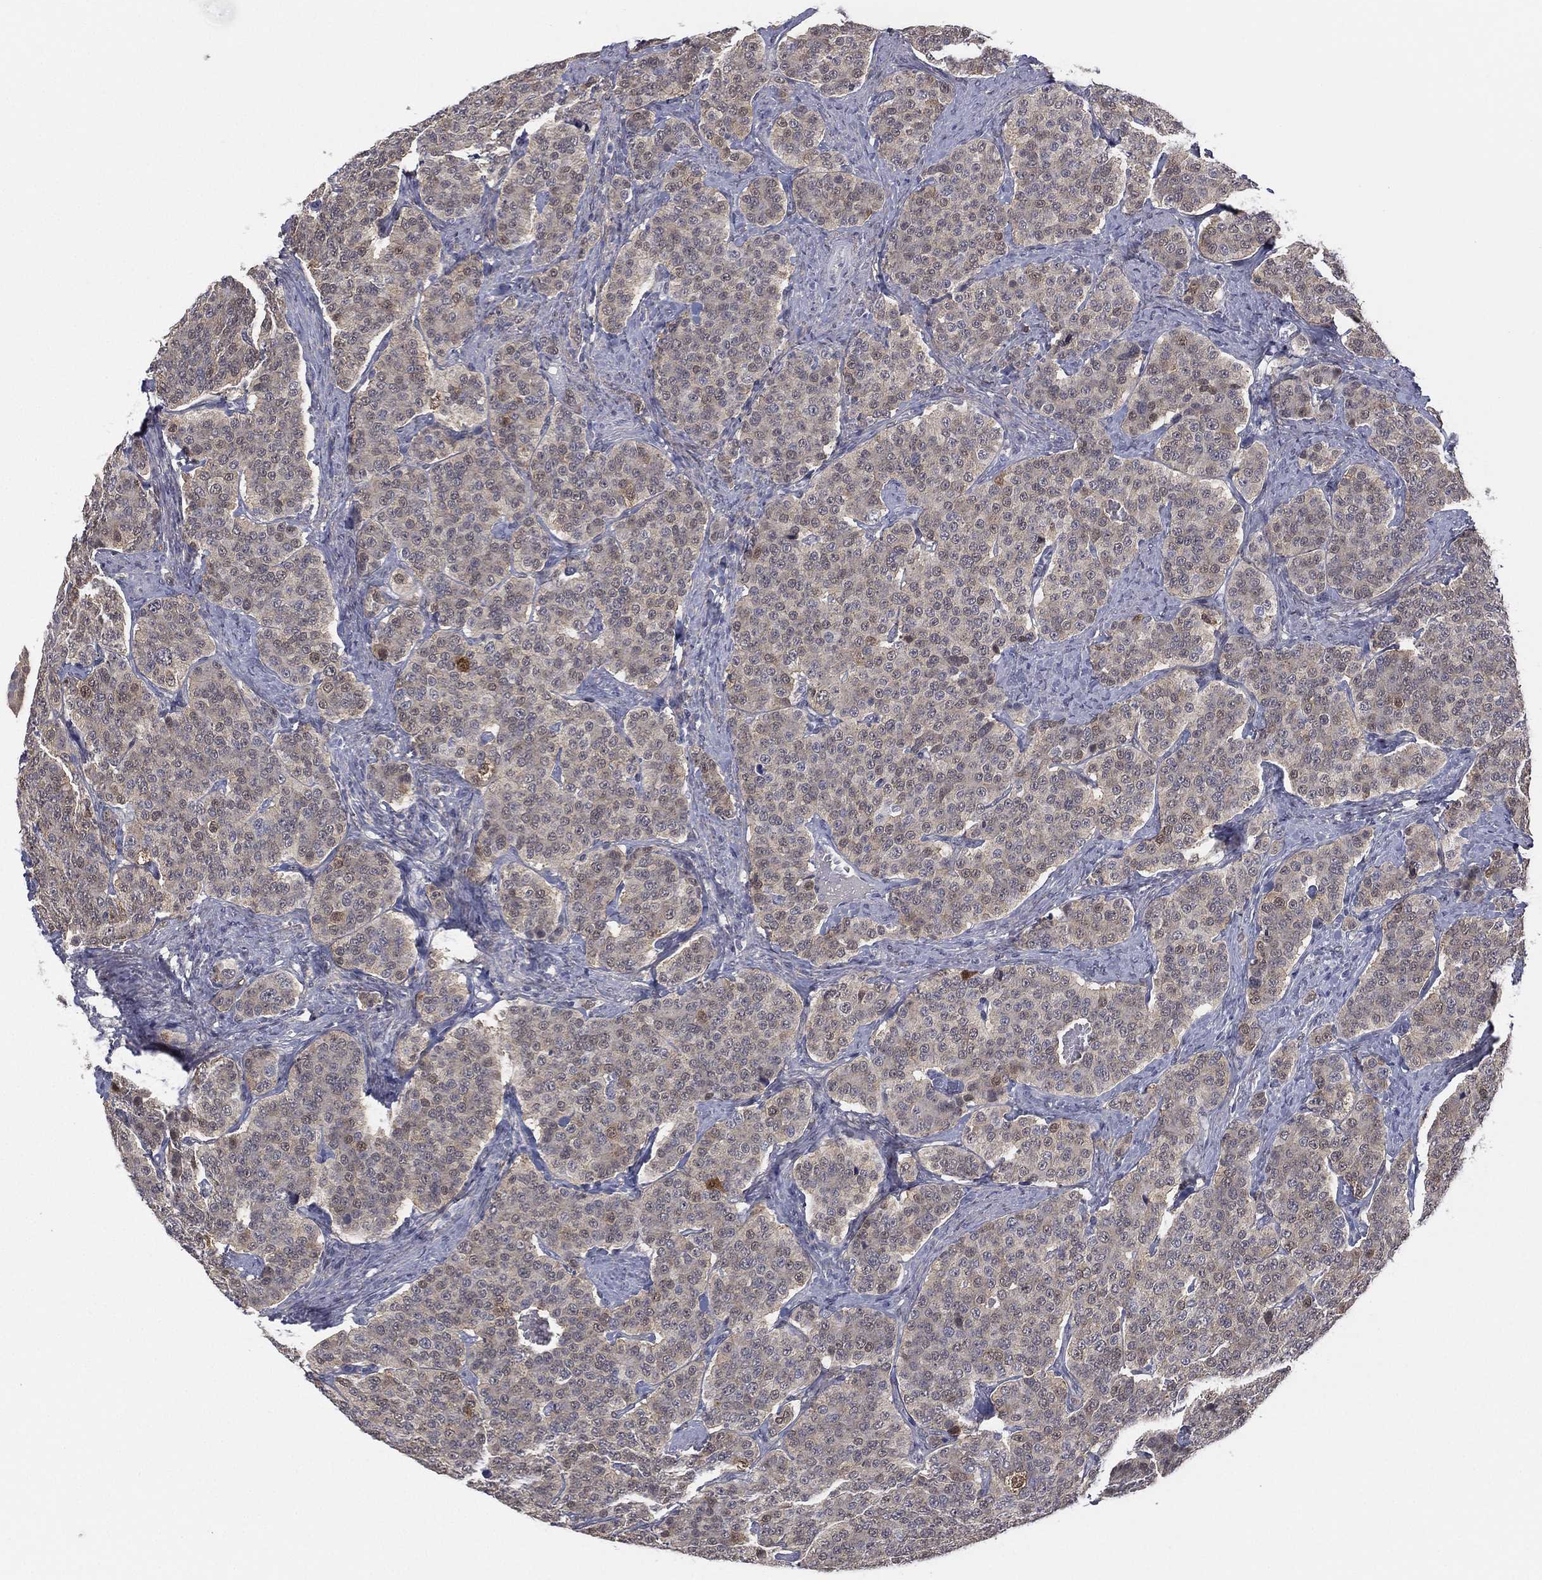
{"staining": {"intensity": "moderate", "quantity": "<25%", "location": "nuclear"}, "tissue": "carcinoid", "cell_type": "Tumor cells", "image_type": "cancer", "snomed": [{"axis": "morphology", "description": "Carcinoid, malignant, NOS"}, {"axis": "topography", "description": "Small intestine"}], "caption": "A low amount of moderate nuclear staining is appreciated in about <25% of tumor cells in carcinoid tissue.", "gene": "DDAH1", "patient": {"sex": "female", "age": 58}}